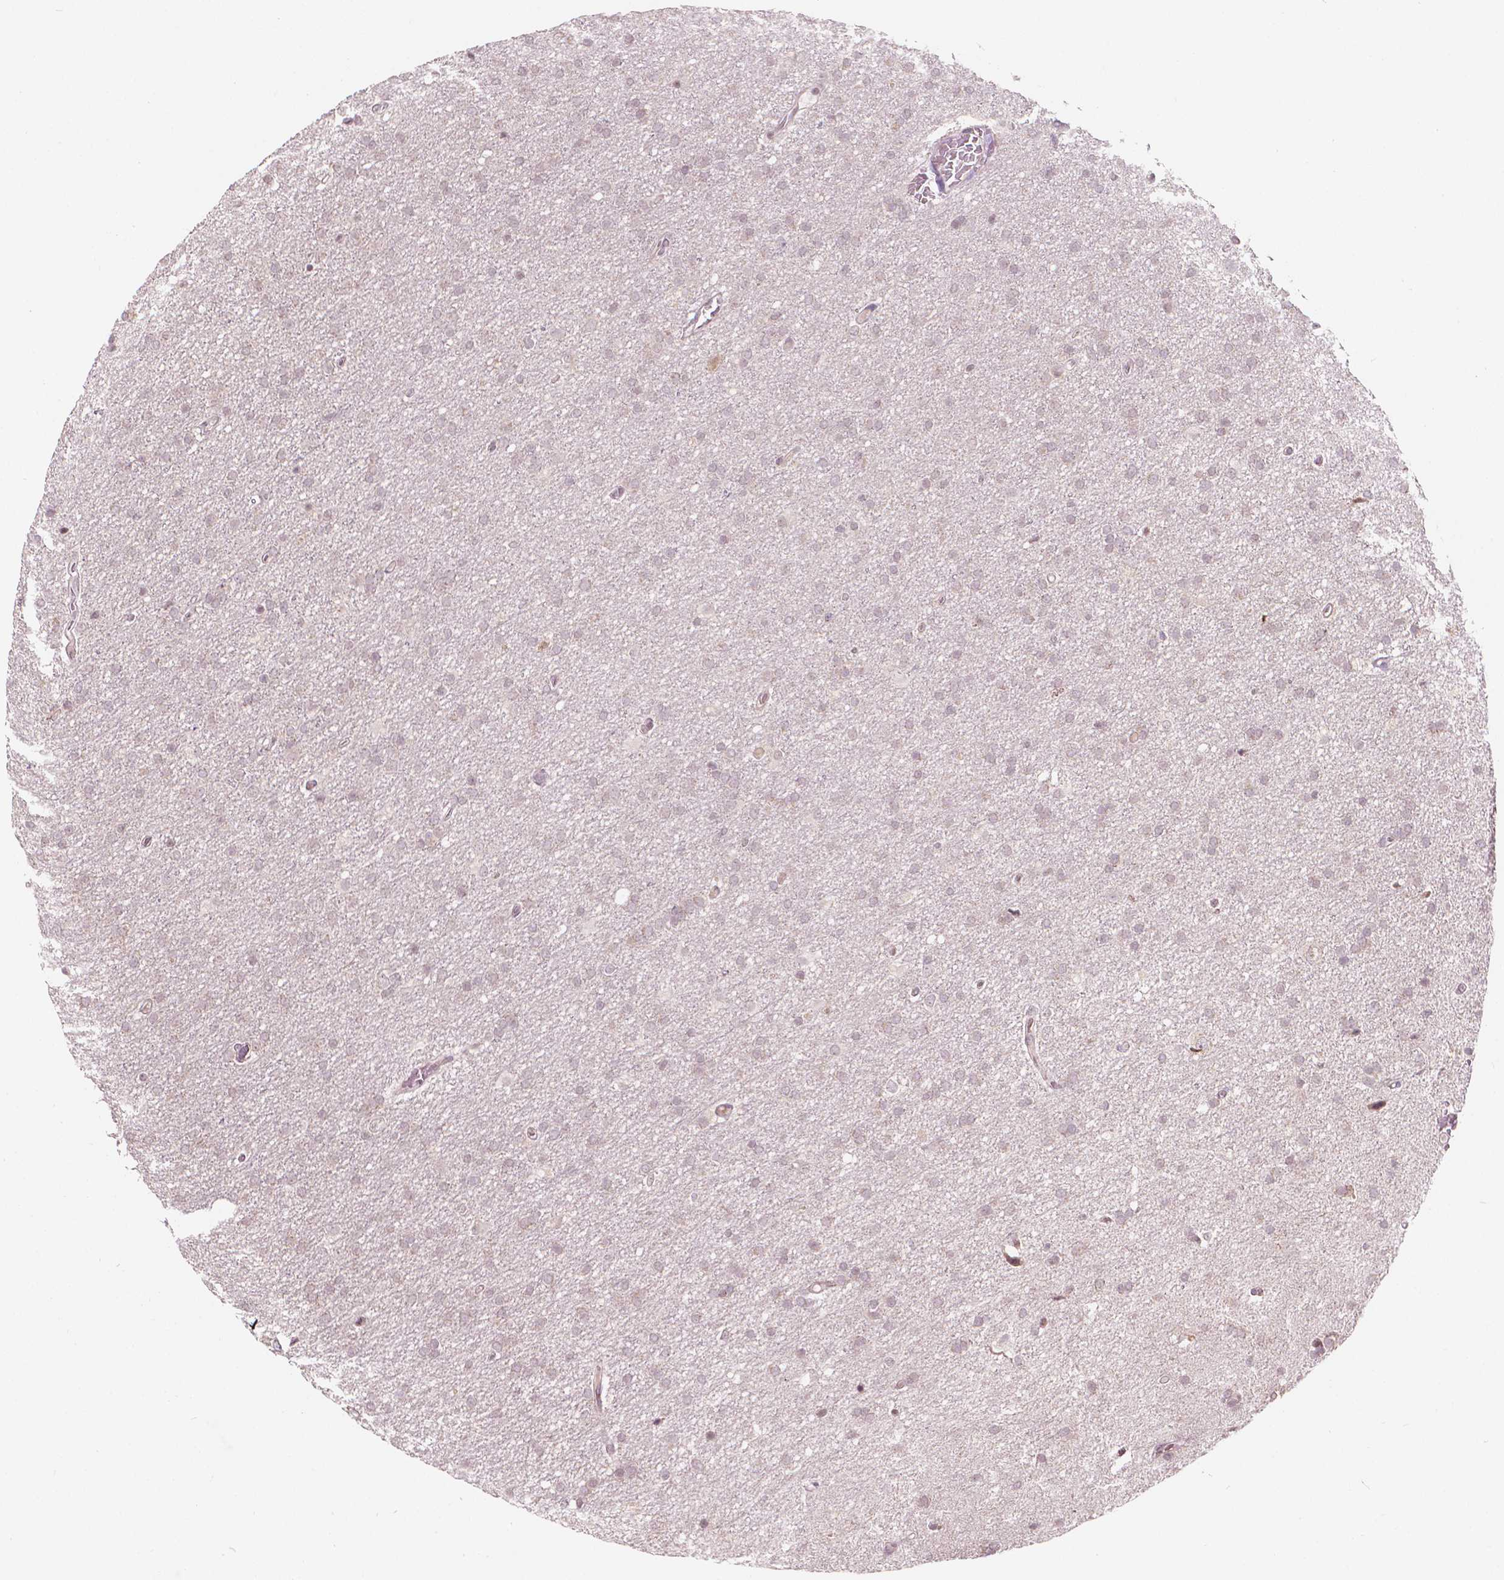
{"staining": {"intensity": "negative", "quantity": "none", "location": "none"}, "tissue": "glioma", "cell_type": "Tumor cells", "image_type": "cancer", "snomed": [{"axis": "morphology", "description": "Glioma, malignant, High grade"}, {"axis": "topography", "description": "Cerebral cortex"}], "caption": "Human malignant glioma (high-grade) stained for a protein using immunohistochemistry (IHC) shows no positivity in tumor cells.", "gene": "NOS1AP", "patient": {"sex": "male", "age": 70}}